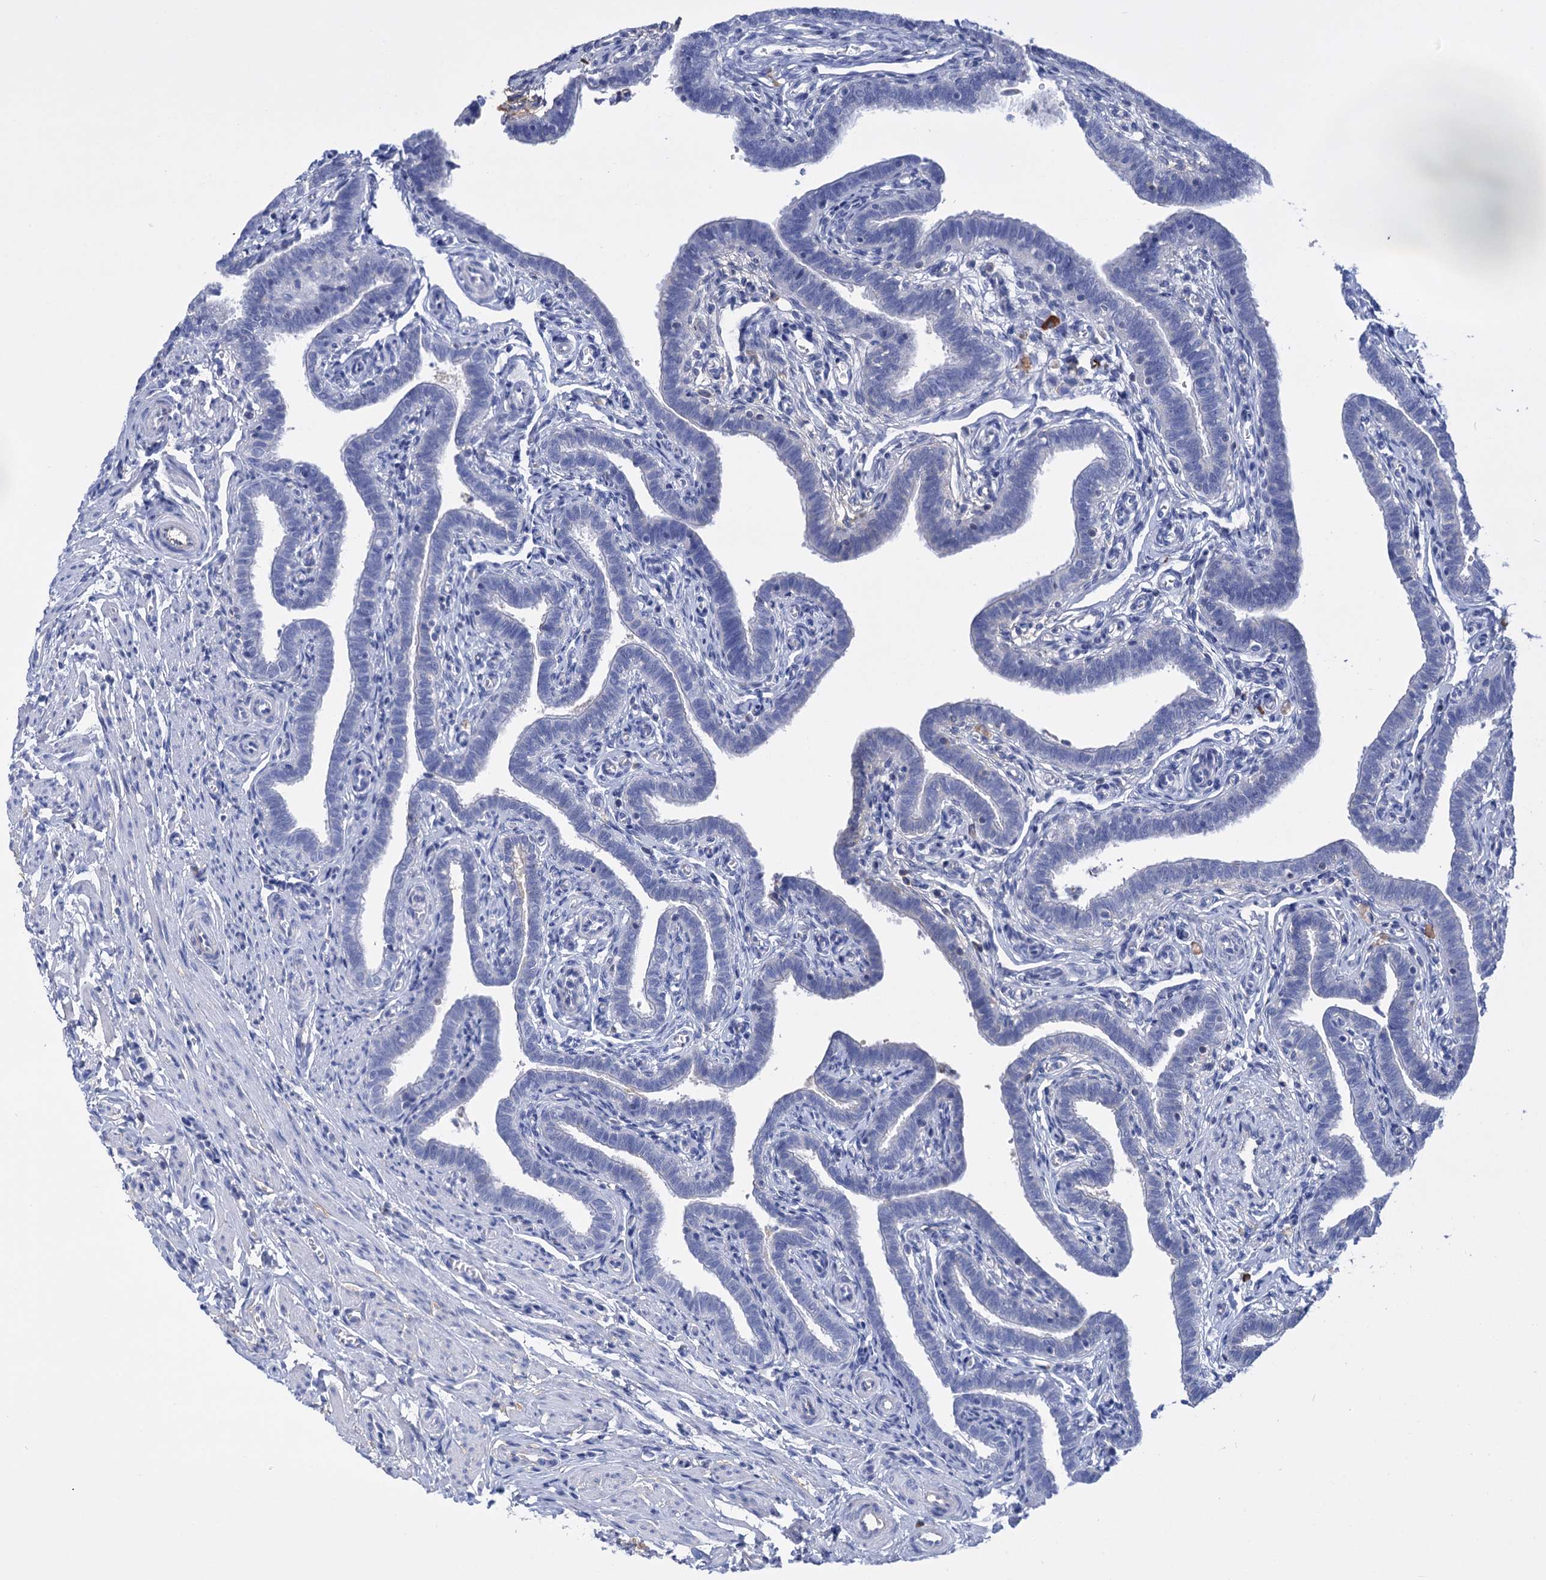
{"staining": {"intensity": "negative", "quantity": "none", "location": "none"}, "tissue": "fallopian tube", "cell_type": "Glandular cells", "image_type": "normal", "snomed": [{"axis": "morphology", "description": "Normal tissue, NOS"}, {"axis": "topography", "description": "Fallopian tube"}], "caption": "DAB (3,3'-diaminobenzidine) immunohistochemical staining of normal fallopian tube exhibits no significant expression in glandular cells.", "gene": "FBXW12", "patient": {"sex": "female", "age": 36}}